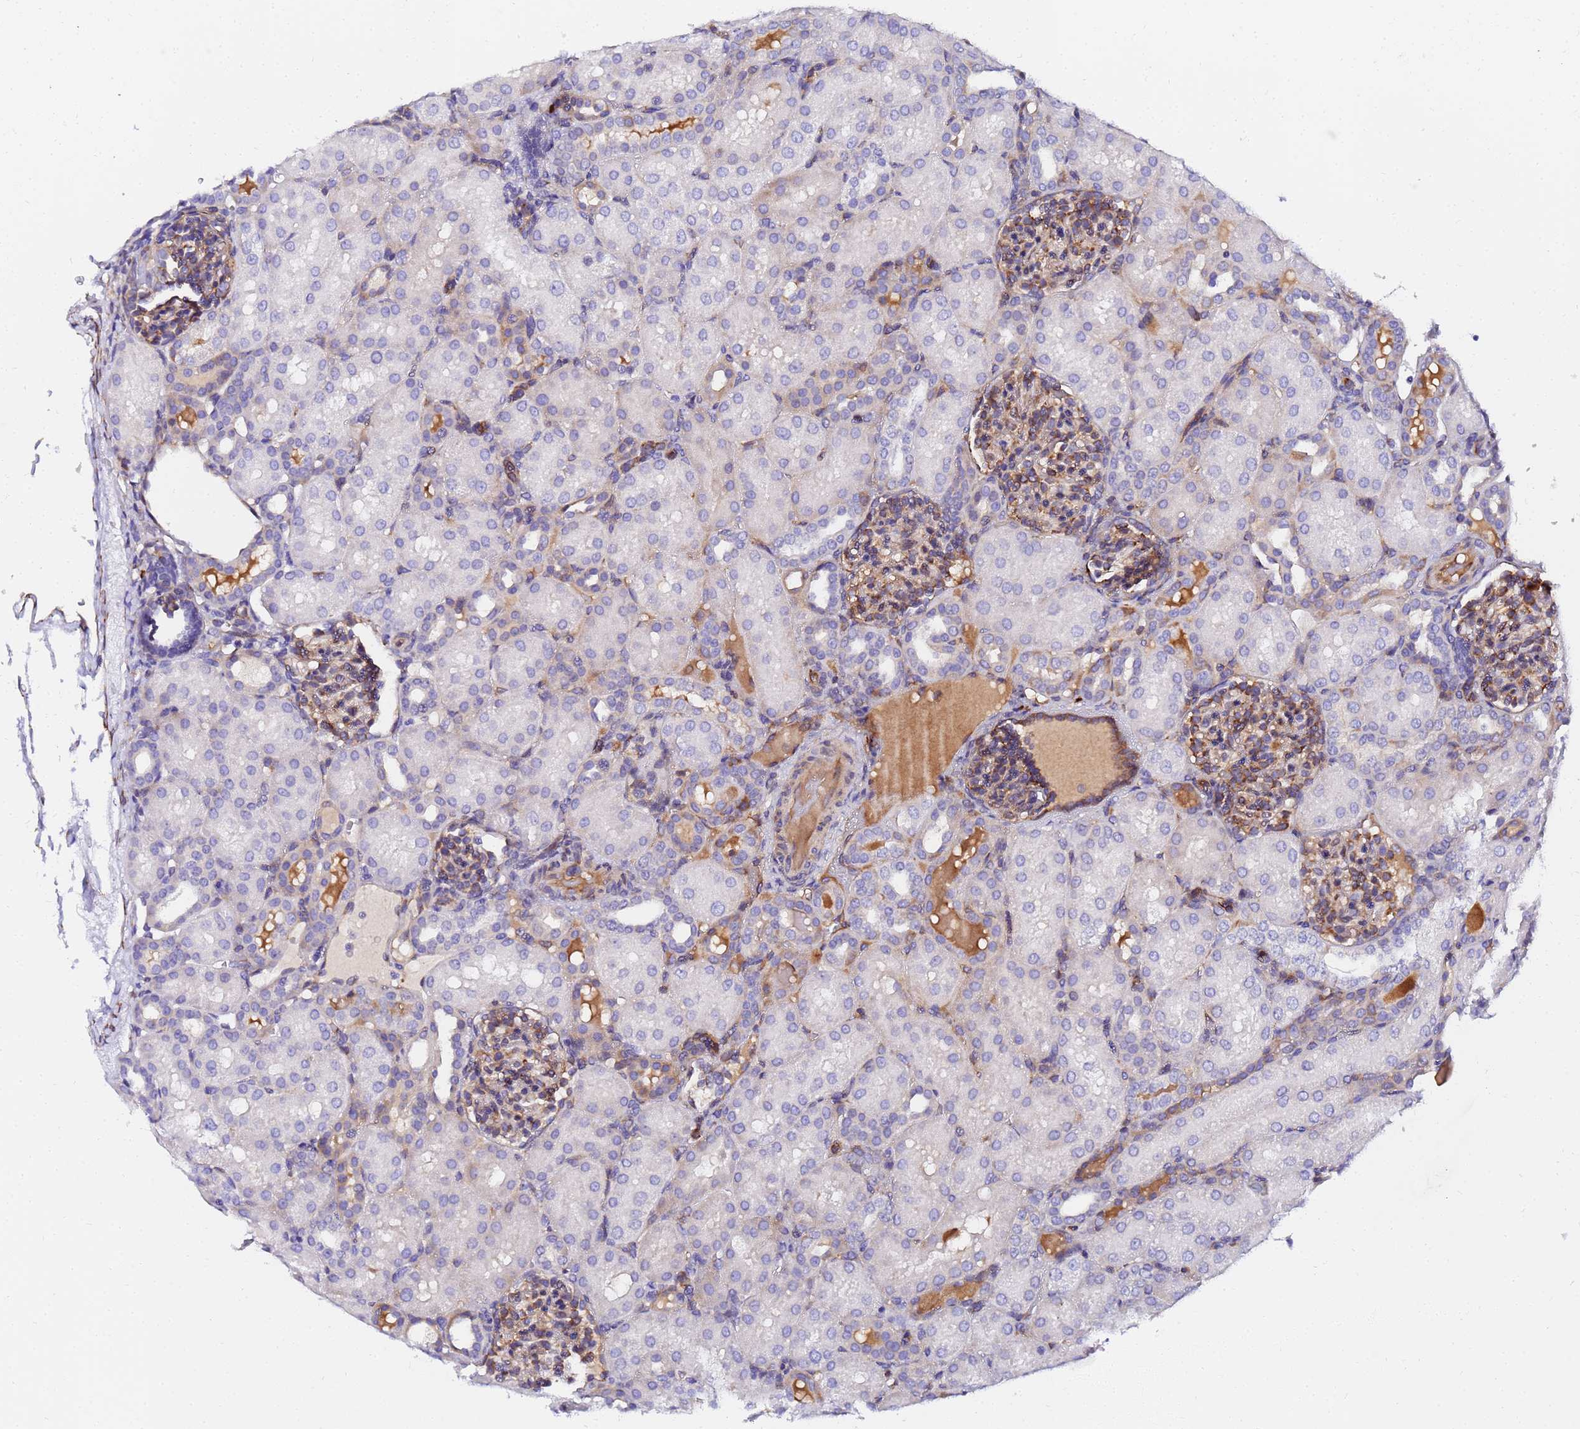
{"staining": {"intensity": "moderate", "quantity": "25%-75%", "location": "cytoplasmic/membranous"}, "tissue": "kidney", "cell_type": "Cells in glomeruli", "image_type": "normal", "snomed": [{"axis": "morphology", "description": "Normal tissue, NOS"}, {"axis": "topography", "description": "Kidney"}], "caption": "A histopathology image showing moderate cytoplasmic/membranous expression in approximately 25%-75% of cells in glomeruli in normal kidney, as visualized by brown immunohistochemical staining.", "gene": "POM121C", "patient": {"sex": "male", "age": 1}}